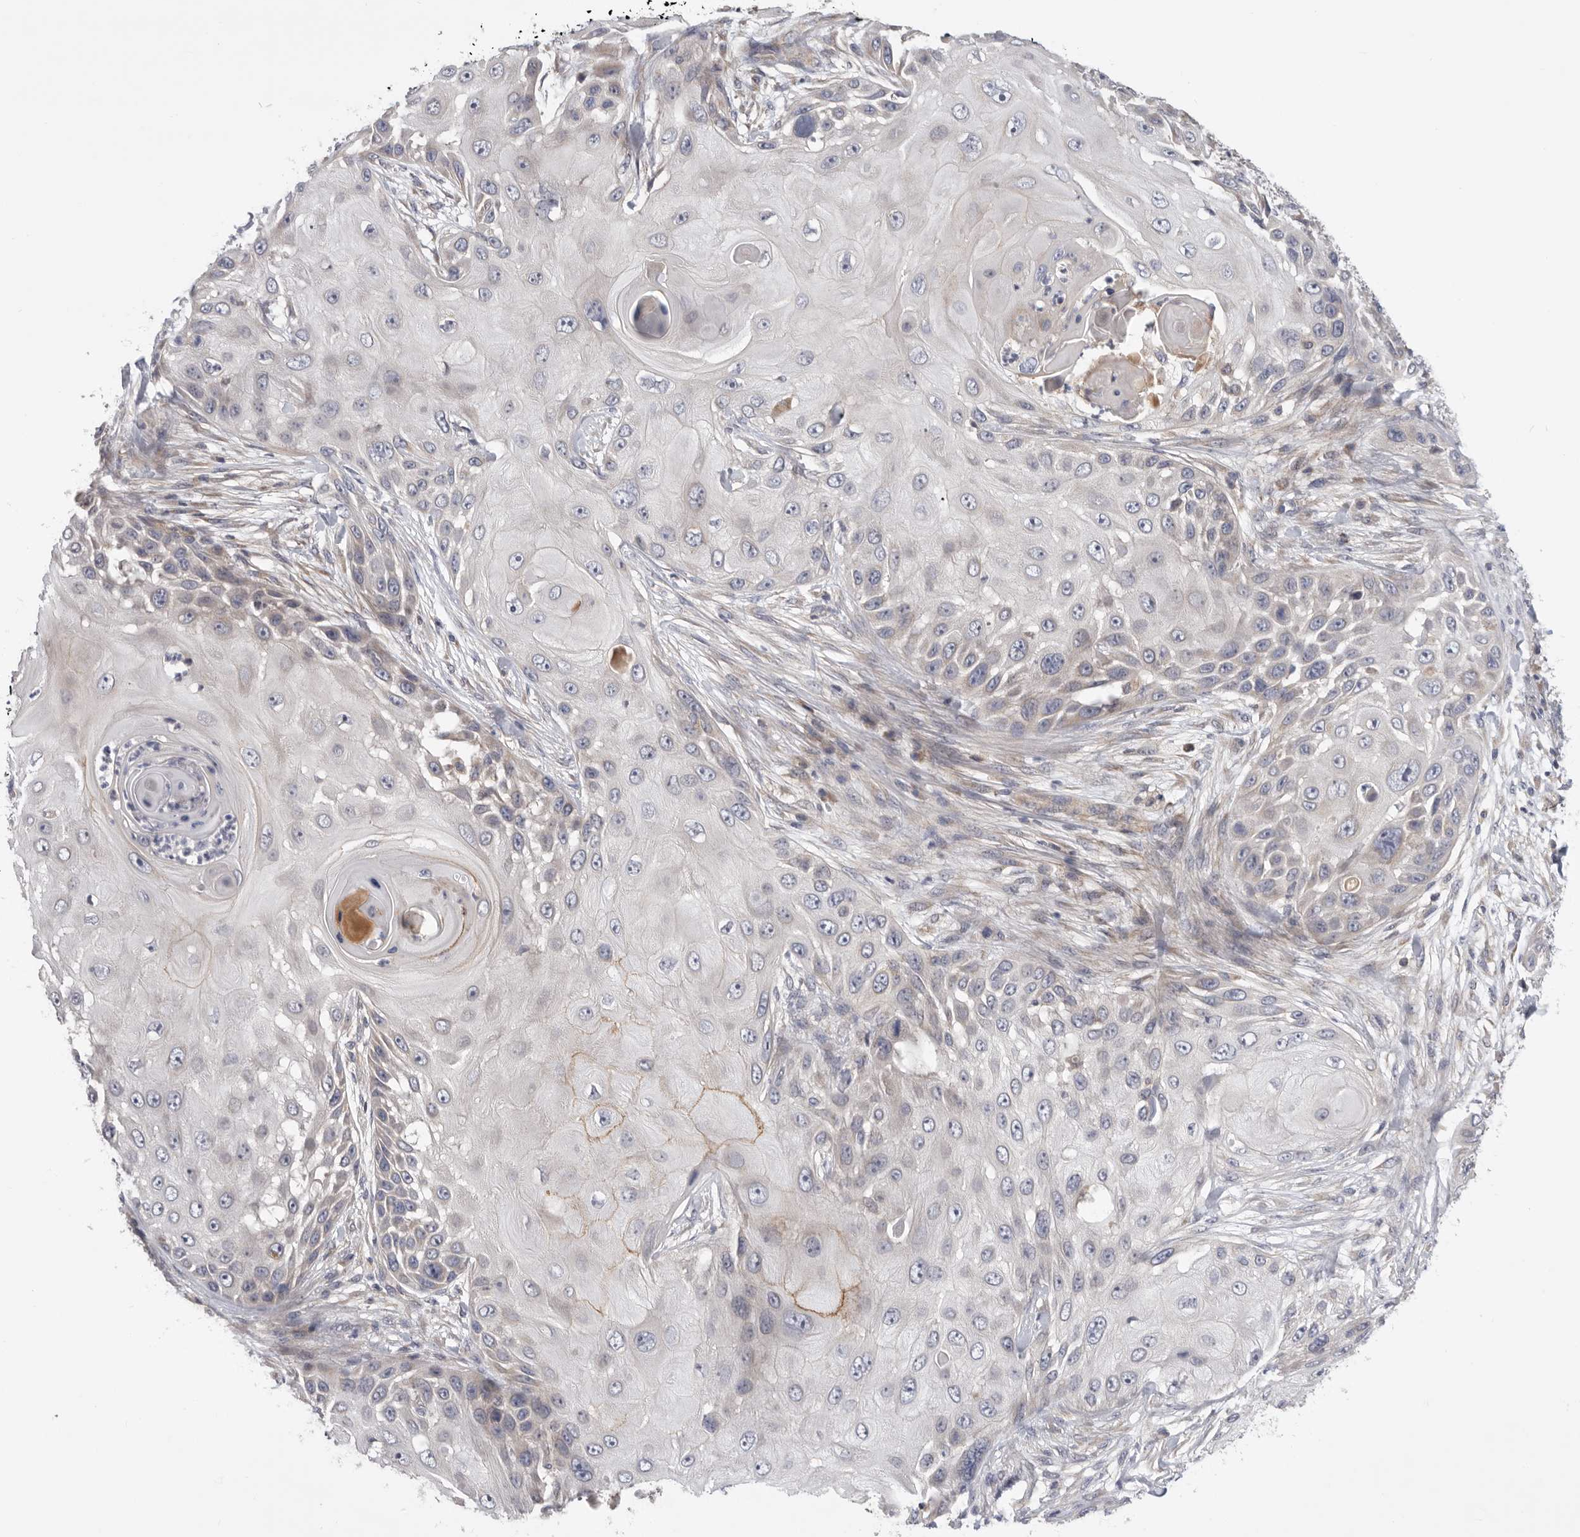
{"staining": {"intensity": "weak", "quantity": "<25%", "location": "cytoplasmic/membranous"}, "tissue": "skin cancer", "cell_type": "Tumor cells", "image_type": "cancer", "snomed": [{"axis": "morphology", "description": "Squamous cell carcinoma, NOS"}, {"axis": "topography", "description": "Skin"}], "caption": "There is no significant positivity in tumor cells of skin cancer (squamous cell carcinoma).", "gene": "MTFR1L", "patient": {"sex": "female", "age": 44}}